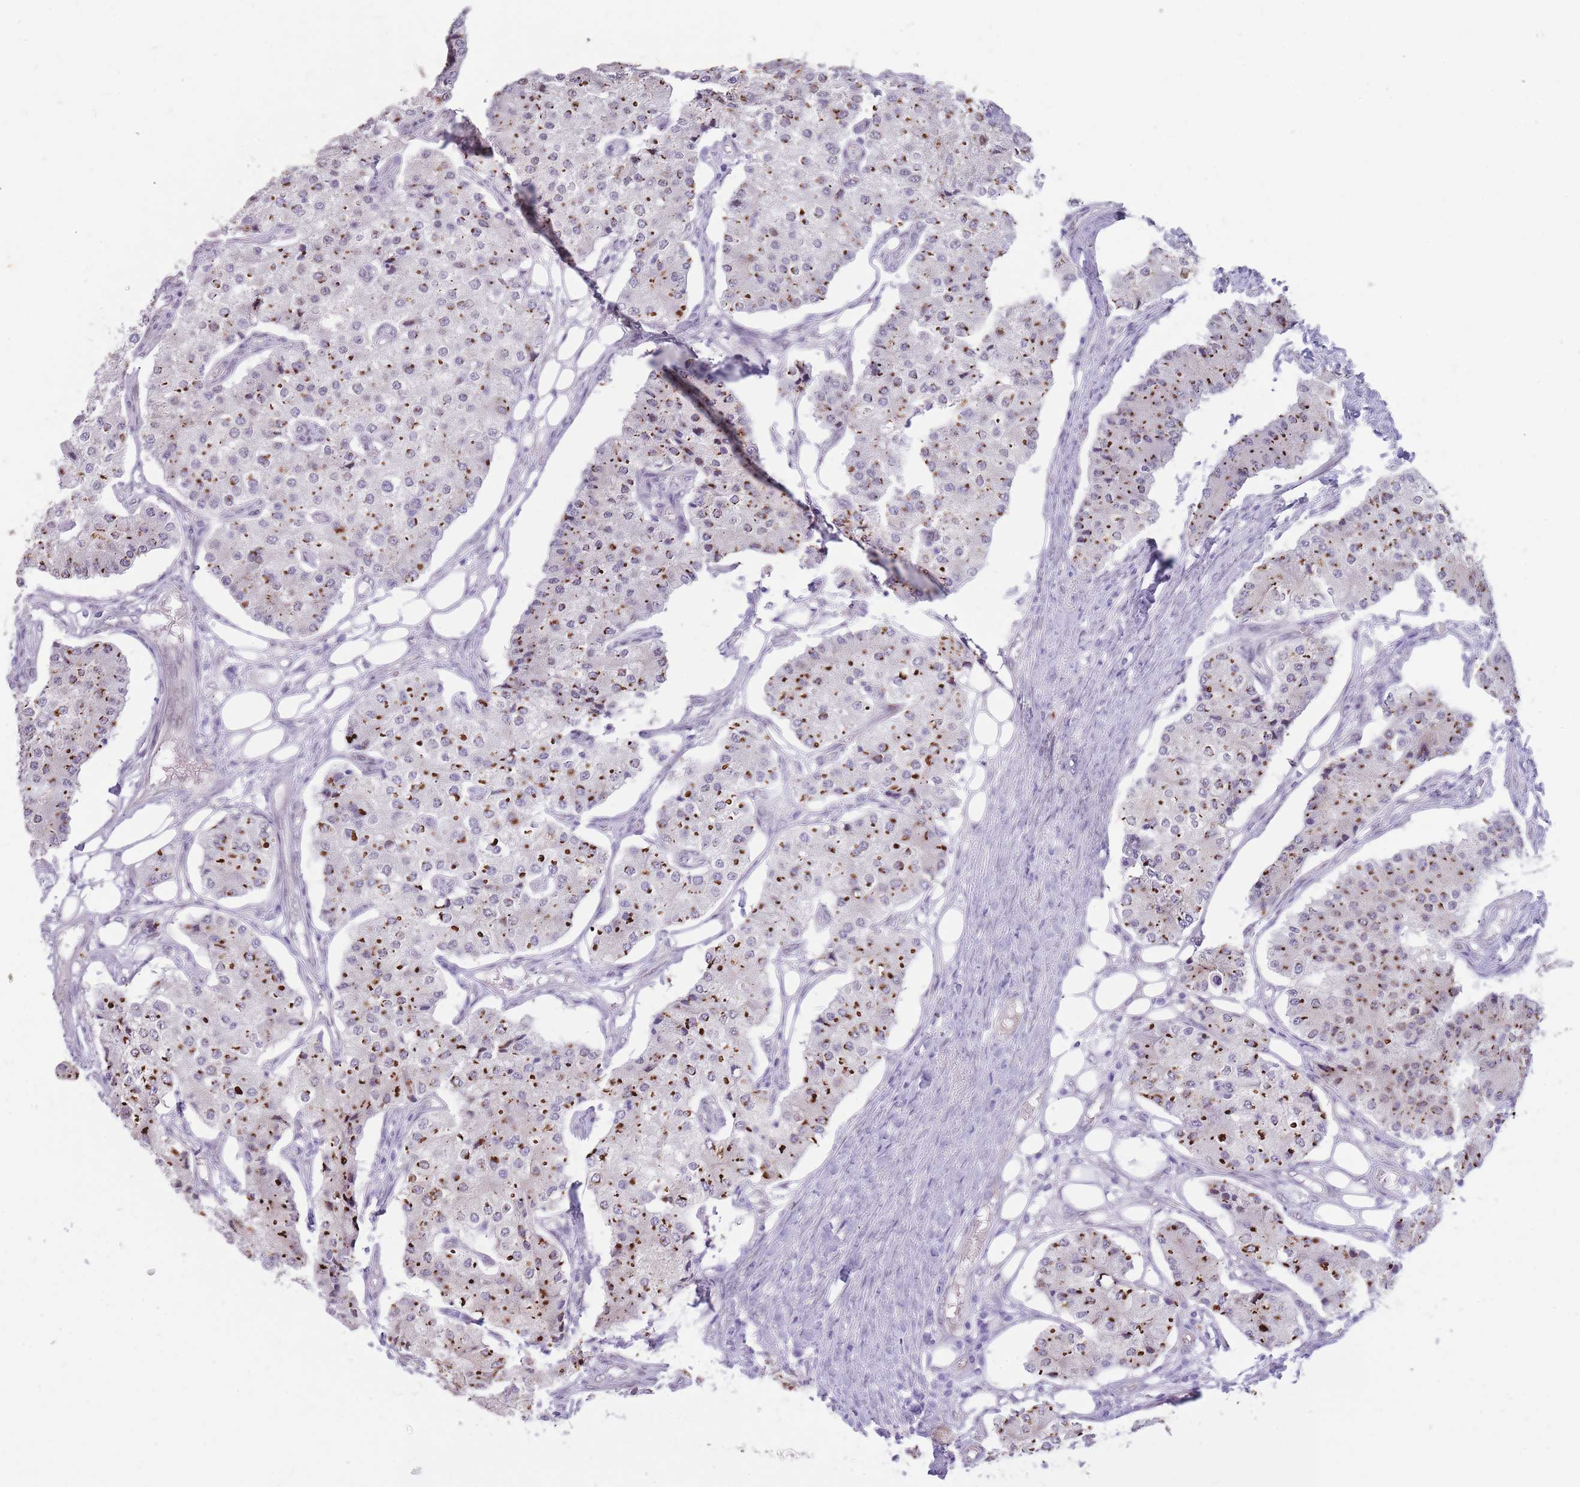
{"staining": {"intensity": "strong", "quantity": "25%-75%", "location": "cytoplasmic/membranous"}, "tissue": "carcinoid", "cell_type": "Tumor cells", "image_type": "cancer", "snomed": [{"axis": "morphology", "description": "Carcinoid, malignant, NOS"}, {"axis": "topography", "description": "Colon"}], "caption": "Immunohistochemistry histopathology image of neoplastic tissue: carcinoid stained using IHC shows high levels of strong protein expression localized specifically in the cytoplasmic/membranous of tumor cells, appearing as a cytoplasmic/membranous brown color.", "gene": "HOOK2", "patient": {"sex": "female", "age": 52}}